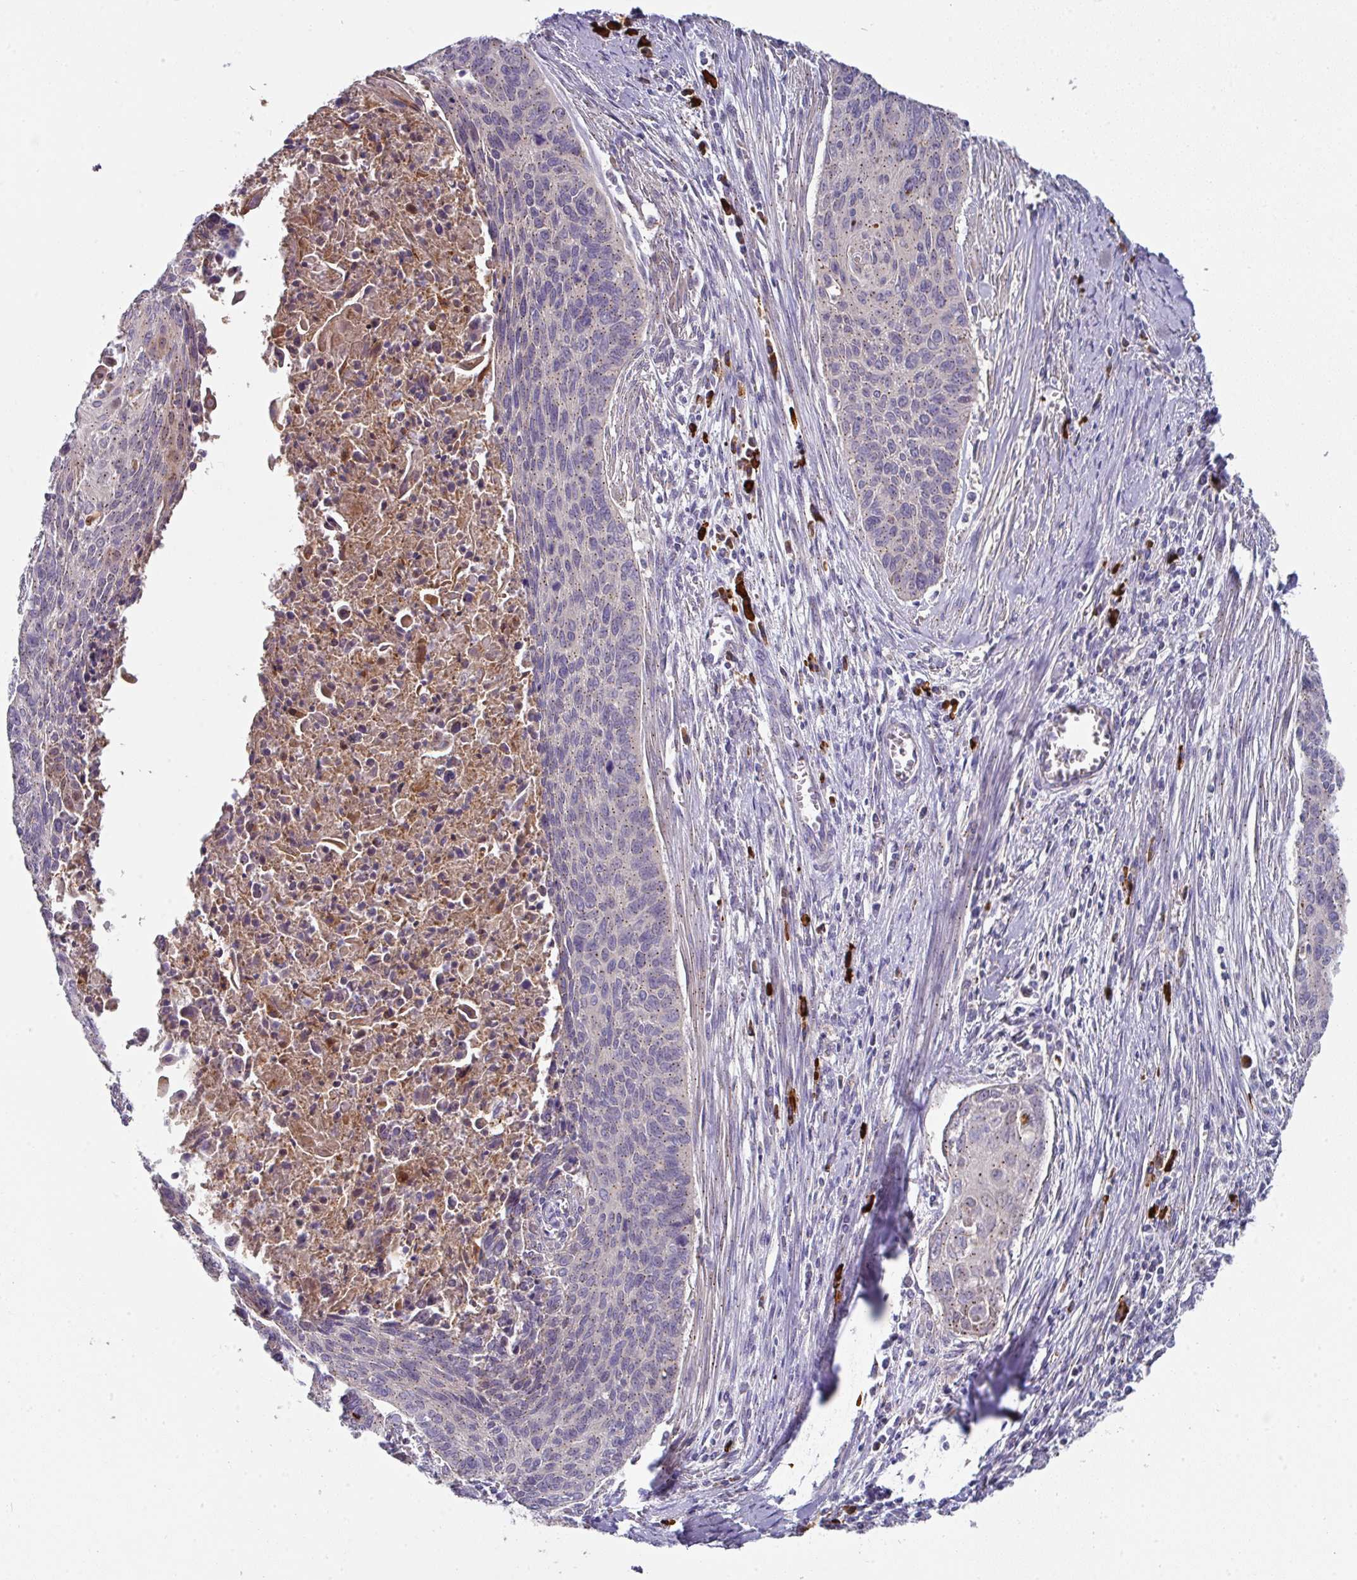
{"staining": {"intensity": "weak", "quantity": "<25%", "location": "cytoplasmic/membranous"}, "tissue": "cervical cancer", "cell_type": "Tumor cells", "image_type": "cancer", "snomed": [{"axis": "morphology", "description": "Squamous cell carcinoma, NOS"}, {"axis": "topography", "description": "Cervix"}], "caption": "Cervical cancer was stained to show a protein in brown. There is no significant positivity in tumor cells.", "gene": "IL4R", "patient": {"sex": "female", "age": 55}}